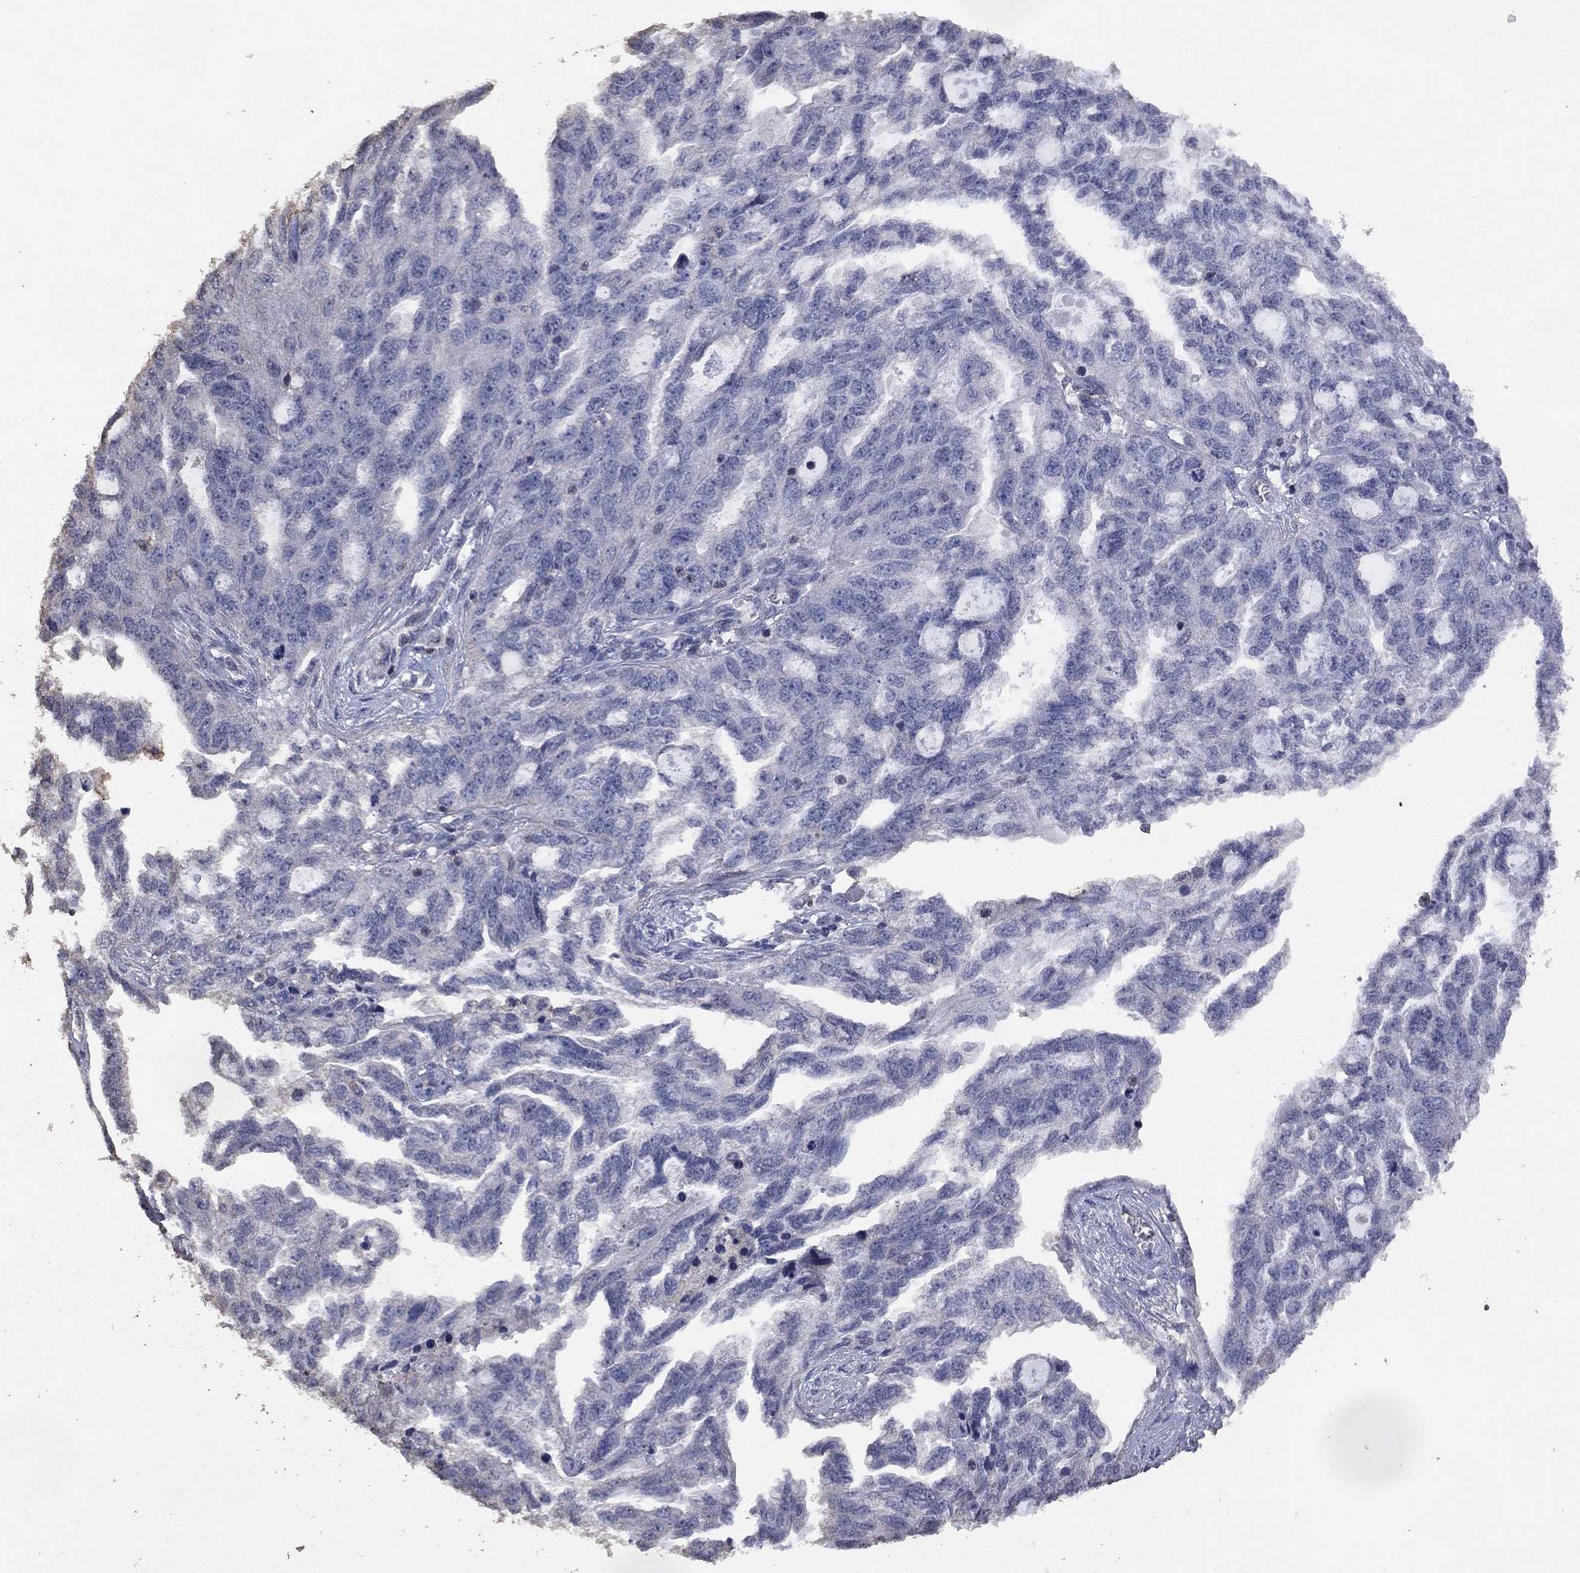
{"staining": {"intensity": "negative", "quantity": "none", "location": "none"}, "tissue": "ovarian cancer", "cell_type": "Tumor cells", "image_type": "cancer", "snomed": [{"axis": "morphology", "description": "Cystadenocarcinoma, serous, NOS"}, {"axis": "topography", "description": "Ovary"}], "caption": "A high-resolution micrograph shows IHC staining of ovarian serous cystadenocarcinoma, which exhibits no significant positivity in tumor cells.", "gene": "ADPRHL1", "patient": {"sex": "female", "age": 51}}